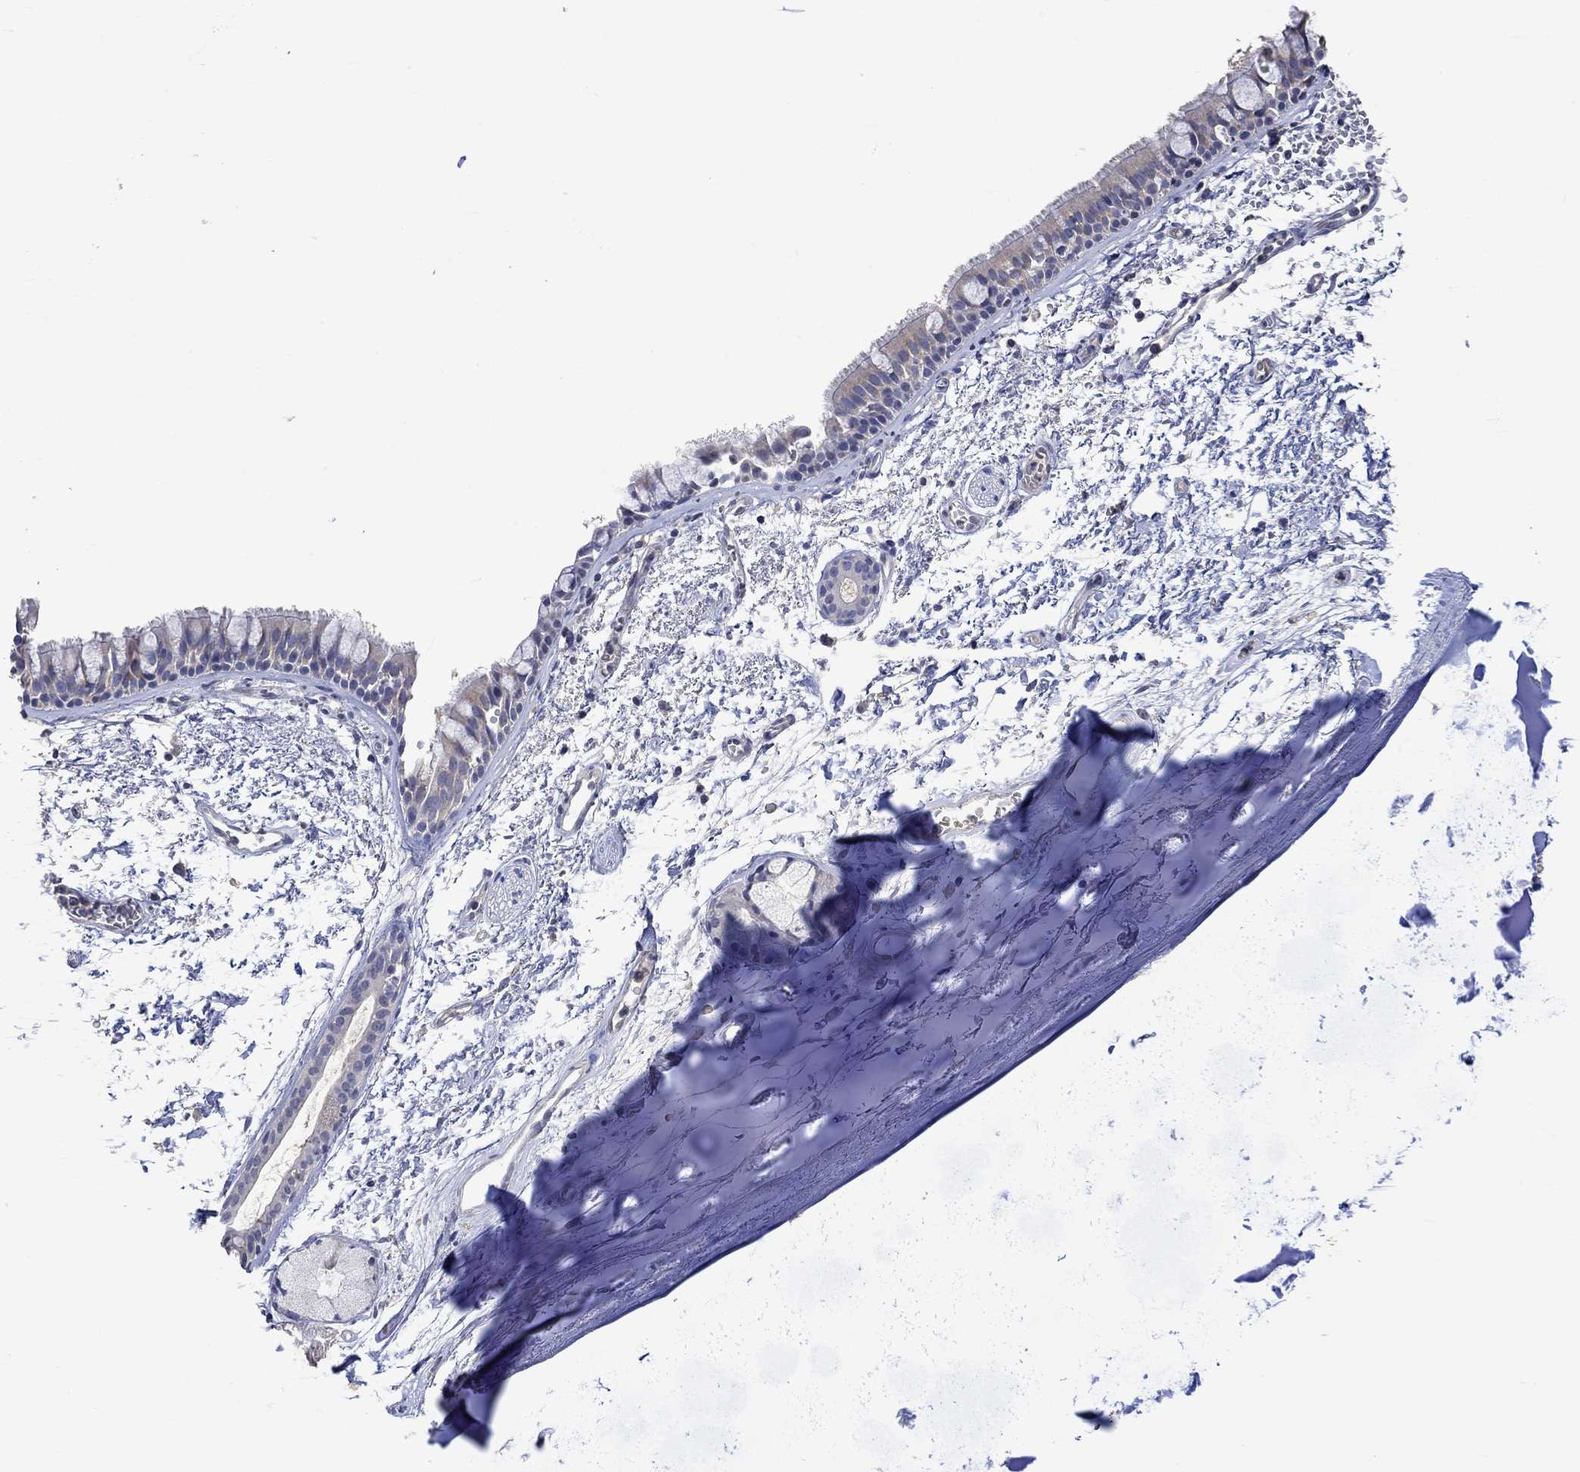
{"staining": {"intensity": "weak", "quantity": "<25%", "location": "cytoplasmic/membranous"}, "tissue": "bronchus", "cell_type": "Respiratory epithelial cells", "image_type": "normal", "snomed": [{"axis": "morphology", "description": "Normal tissue, NOS"}, {"axis": "topography", "description": "Cartilage tissue"}, {"axis": "topography", "description": "Bronchus"}], "caption": "Image shows no significant protein staining in respiratory epithelial cells of unremarkable bronchus.", "gene": "PTPN20", "patient": {"sex": "male", "age": 66}}